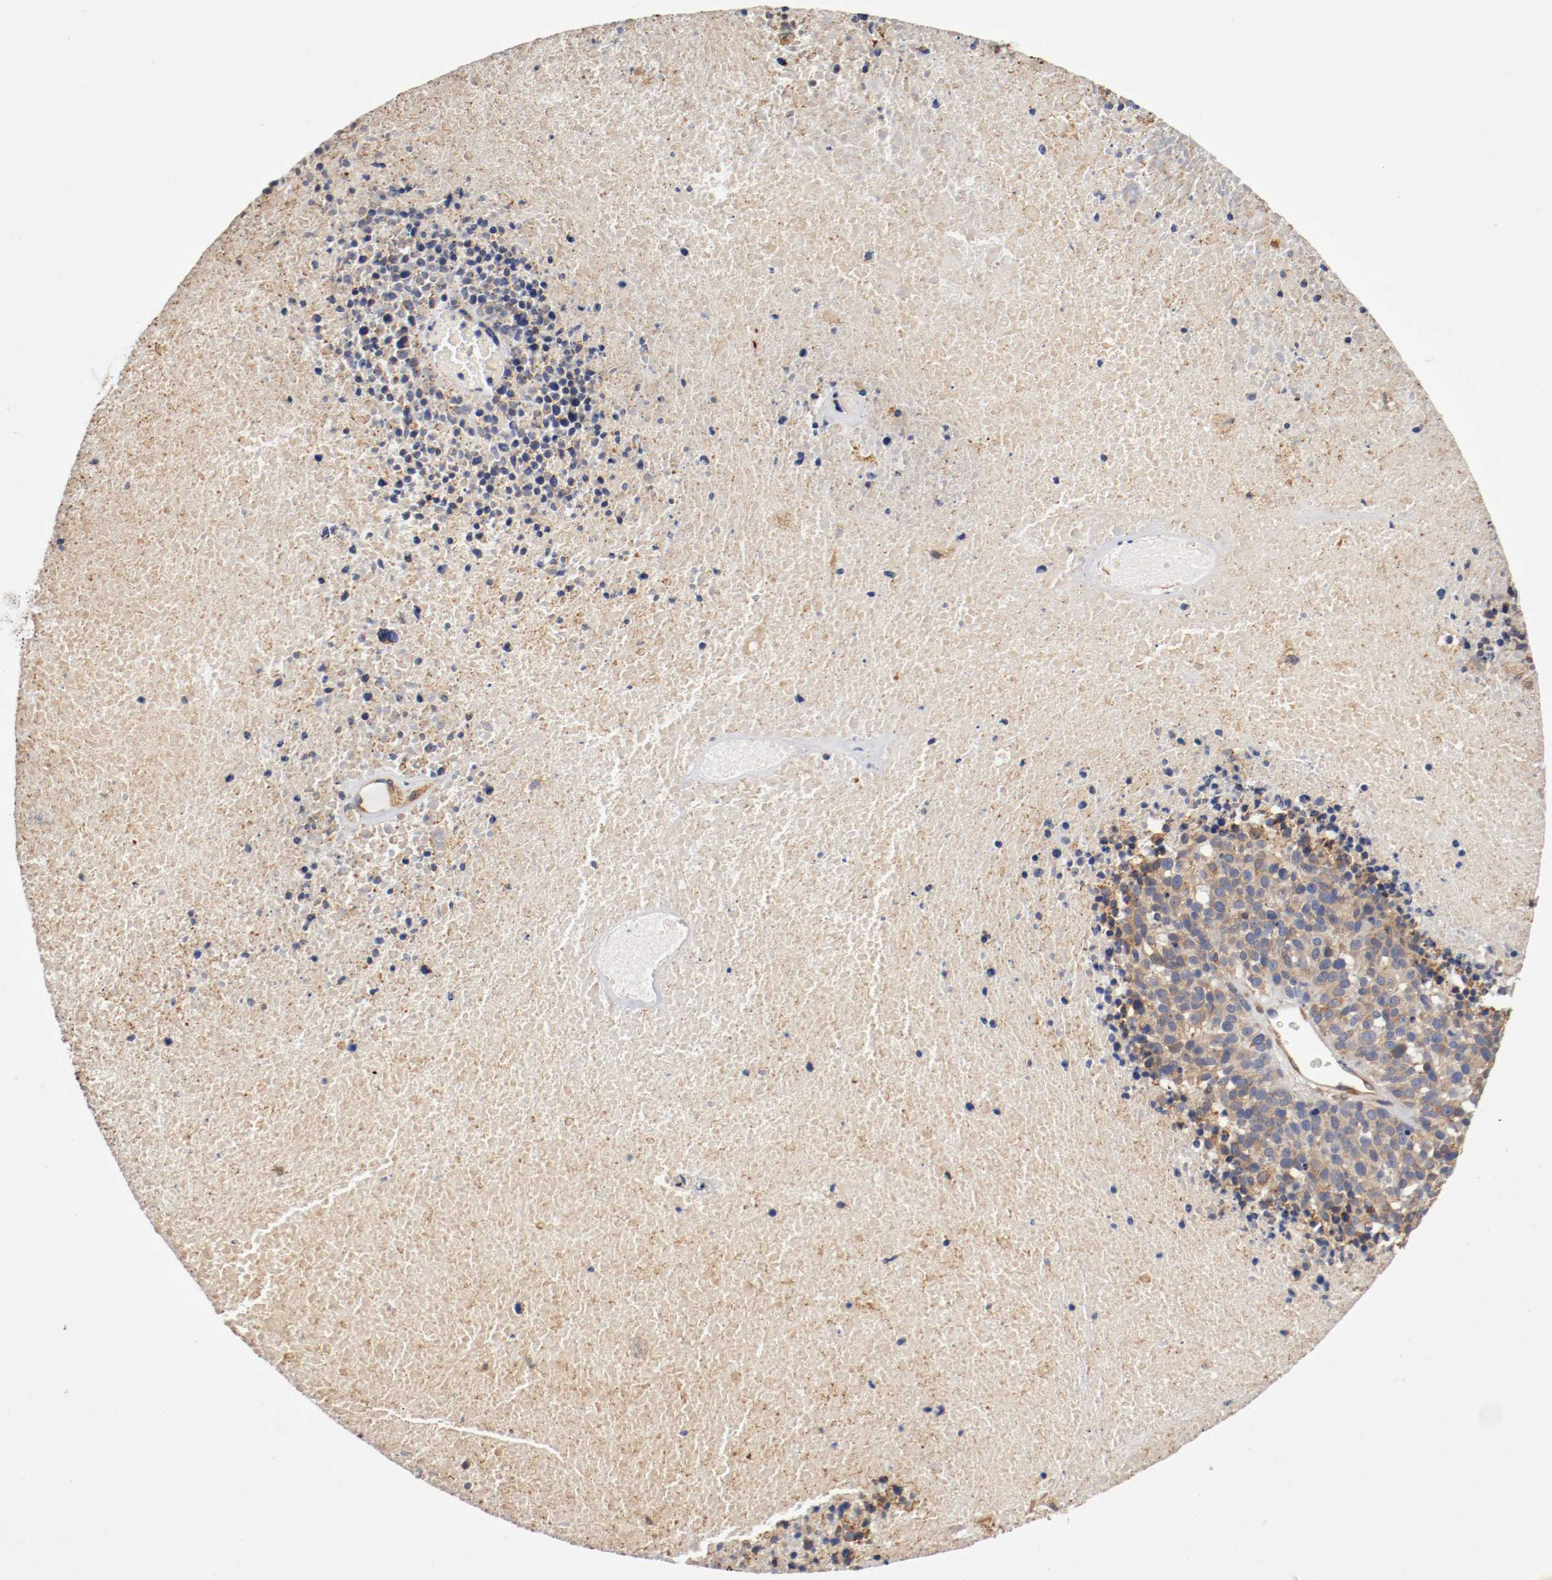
{"staining": {"intensity": "weak", "quantity": ">75%", "location": "cytoplasmic/membranous"}, "tissue": "melanoma", "cell_type": "Tumor cells", "image_type": "cancer", "snomed": [{"axis": "morphology", "description": "Malignant melanoma, Metastatic site"}, {"axis": "topography", "description": "Cerebral cortex"}], "caption": "Immunohistochemistry (IHC) of human melanoma reveals low levels of weak cytoplasmic/membranous expression in approximately >75% of tumor cells.", "gene": "TNFSF13", "patient": {"sex": "female", "age": 52}}